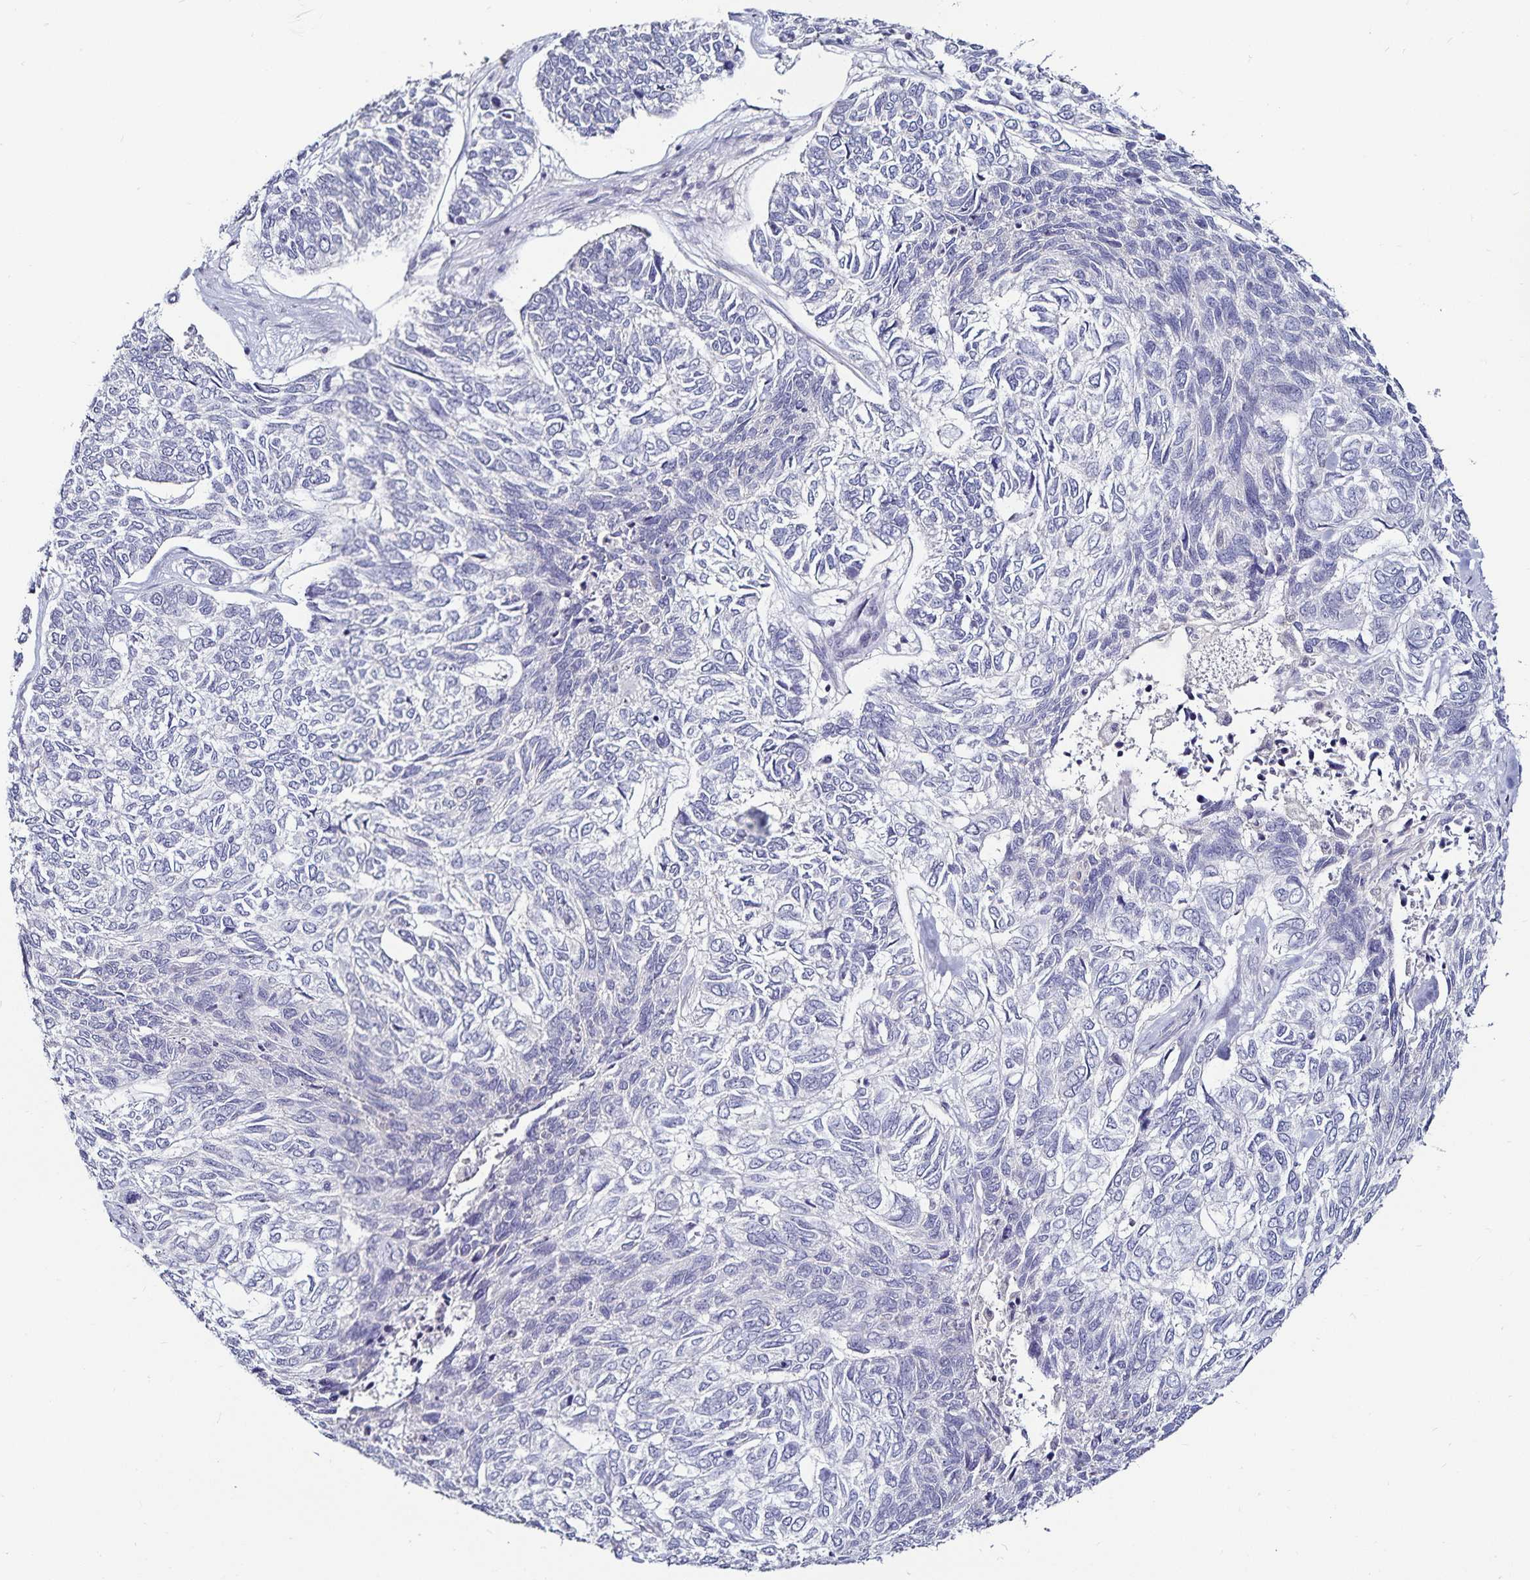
{"staining": {"intensity": "negative", "quantity": "none", "location": "none"}, "tissue": "skin cancer", "cell_type": "Tumor cells", "image_type": "cancer", "snomed": [{"axis": "morphology", "description": "Basal cell carcinoma"}, {"axis": "topography", "description": "Skin"}], "caption": "IHC micrograph of human skin cancer (basal cell carcinoma) stained for a protein (brown), which displays no expression in tumor cells.", "gene": "ACSL5", "patient": {"sex": "female", "age": 65}}